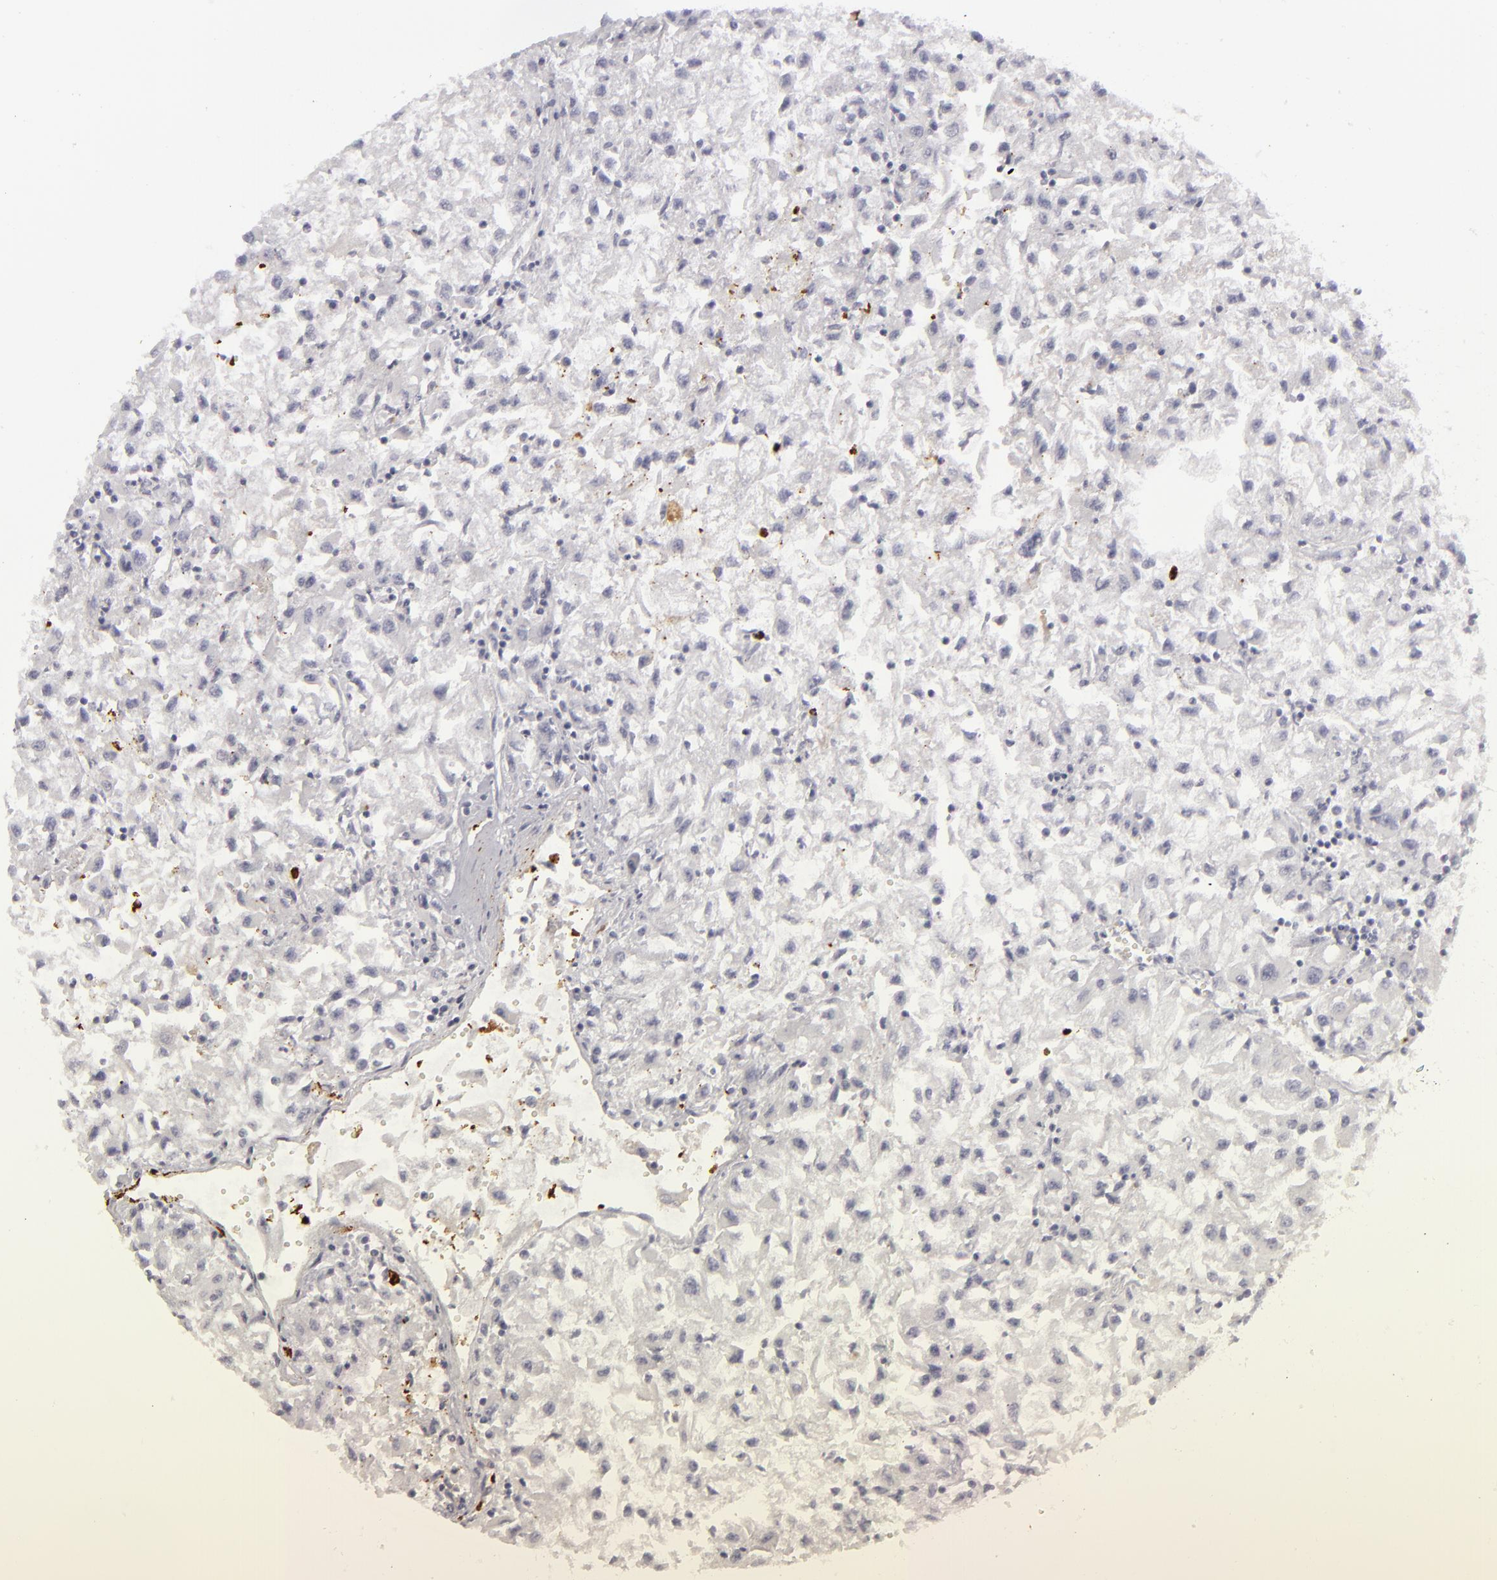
{"staining": {"intensity": "negative", "quantity": "none", "location": "none"}, "tissue": "renal cancer", "cell_type": "Tumor cells", "image_type": "cancer", "snomed": [{"axis": "morphology", "description": "Adenocarcinoma, NOS"}, {"axis": "topography", "description": "Kidney"}], "caption": "Micrograph shows no significant protein positivity in tumor cells of renal cancer.", "gene": "C9", "patient": {"sex": "male", "age": 59}}